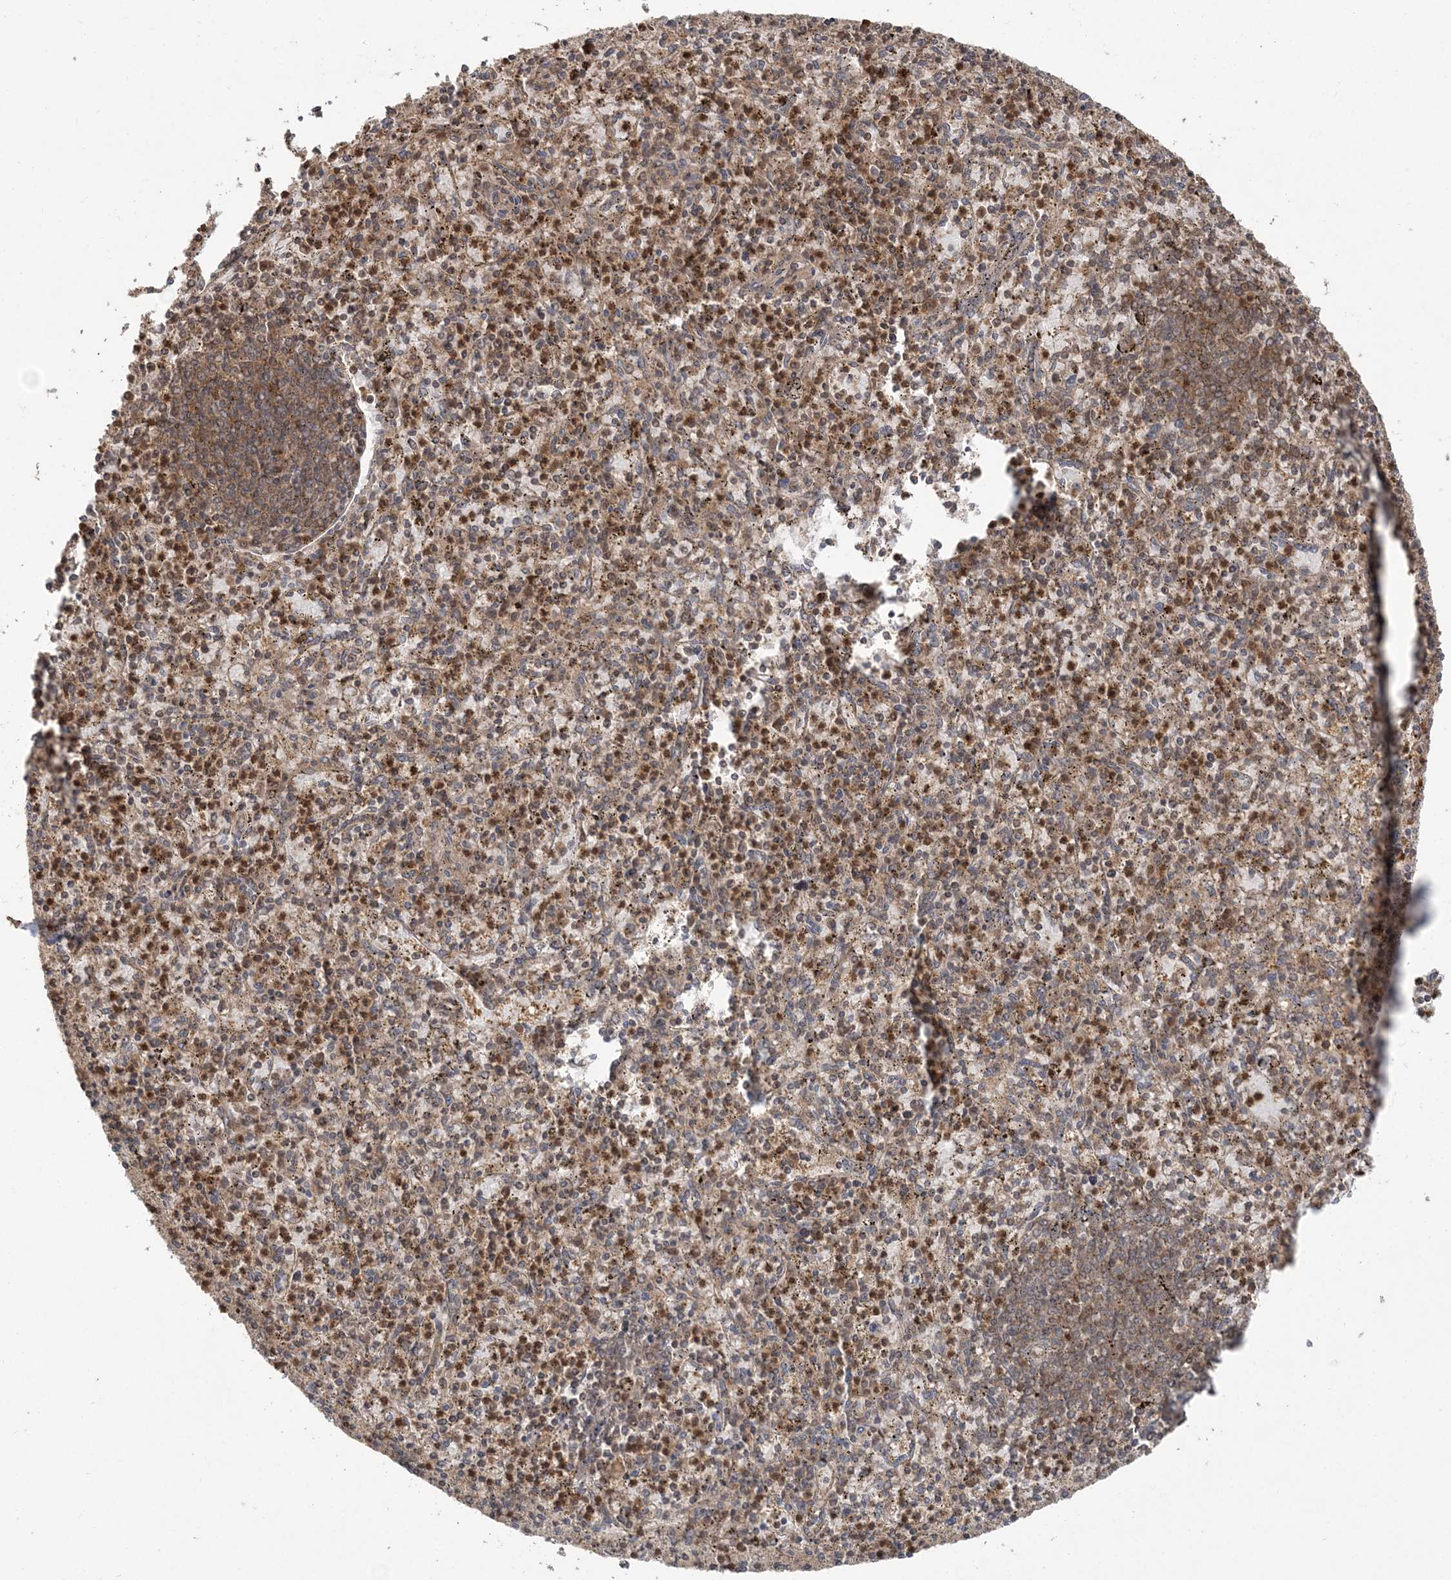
{"staining": {"intensity": "moderate", "quantity": "25%-75%", "location": "cytoplasmic/membranous"}, "tissue": "spleen", "cell_type": "Cells in red pulp", "image_type": "normal", "snomed": [{"axis": "morphology", "description": "Normal tissue, NOS"}, {"axis": "topography", "description": "Spleen"}], "caption": "A high-resolution photomicrograph shows immunohistochemistry staining of benign spleen, which demonstrates moderate cytoplasmic/membranous positivity in about 25%-75% of cells in red pulp.", "gene": "CAB39", "patient": {"sex": "male", "age": 72}}